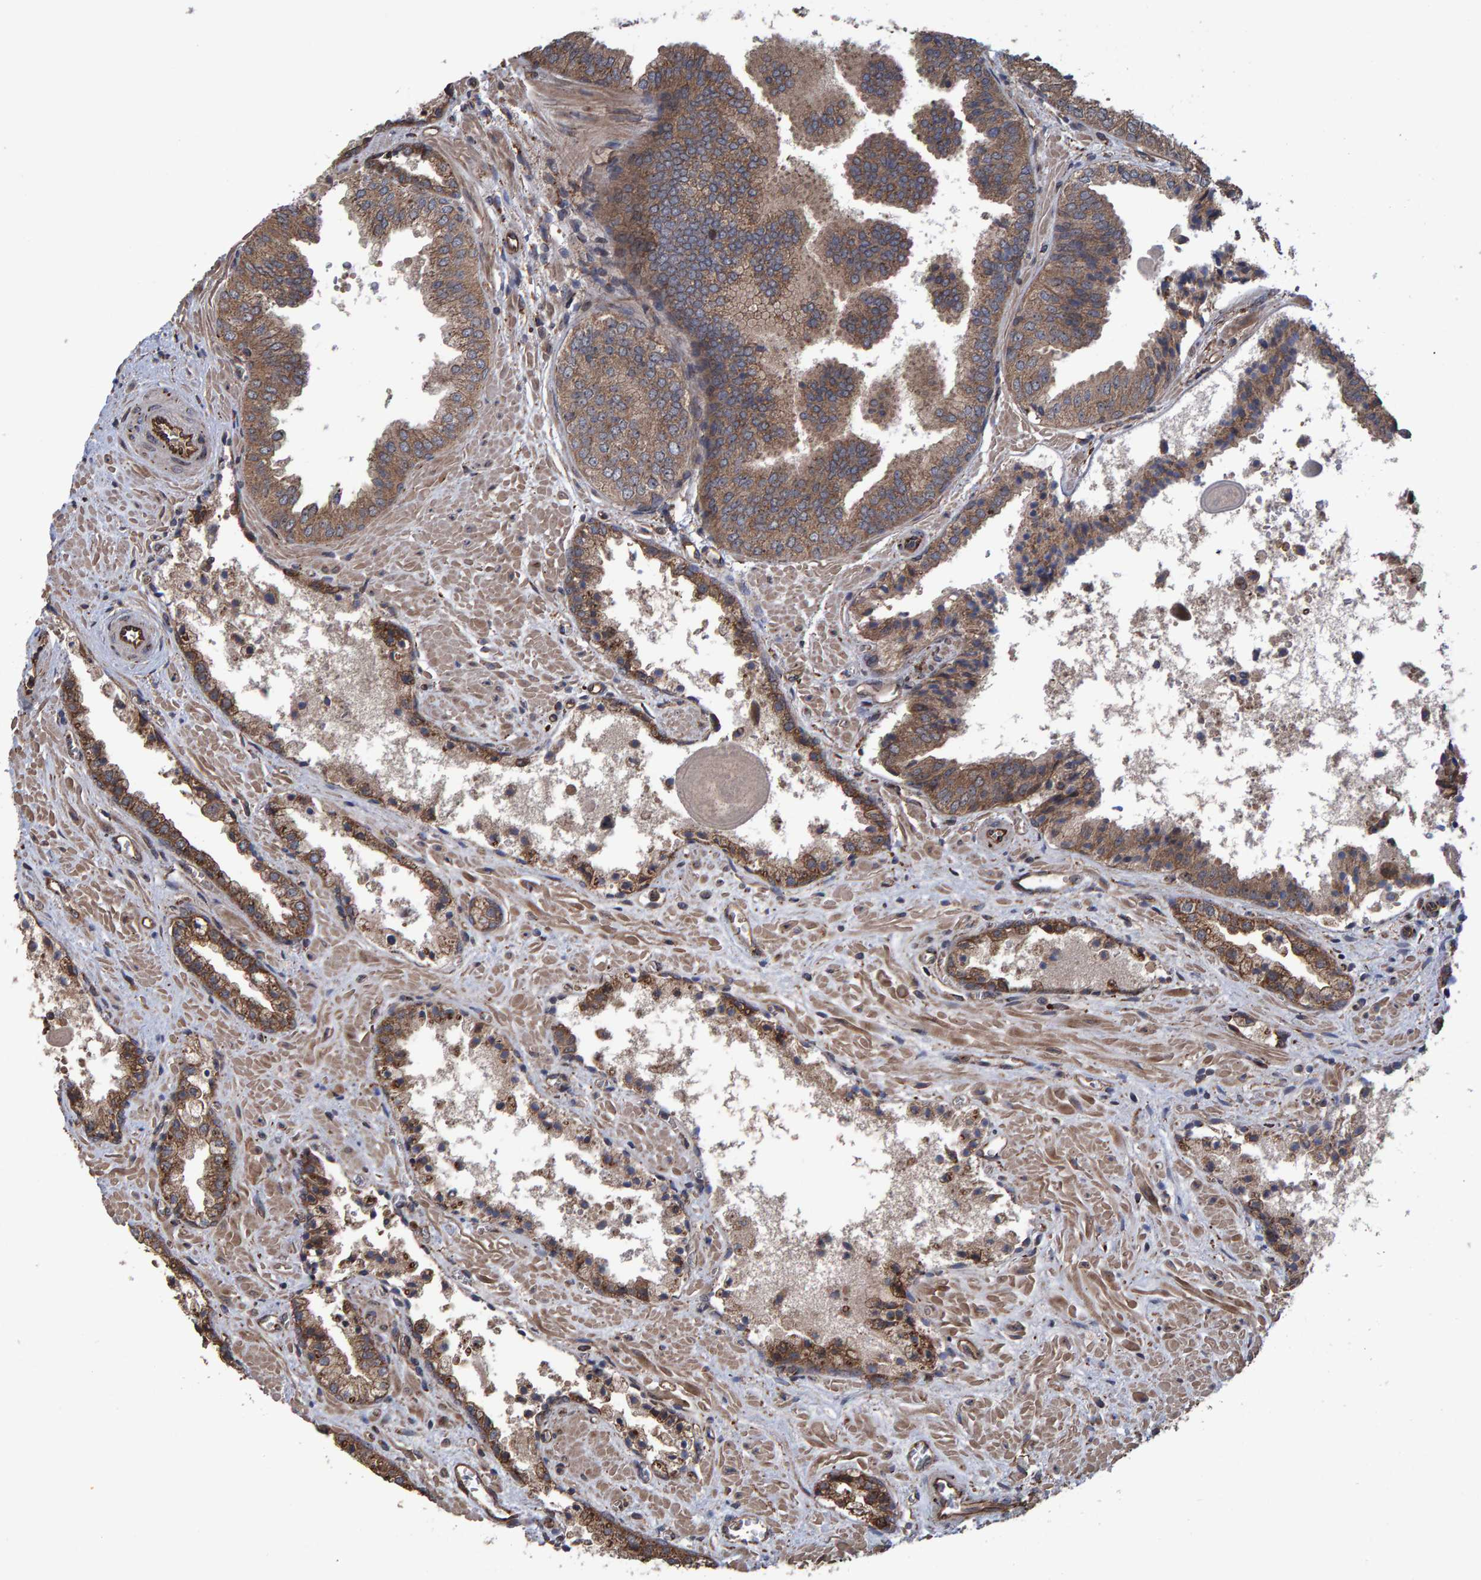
{"staining": {"intensity": "moderate", "quantity": ">75%", "location": "cytoplasmic/membranous"}, "tissue": "prostate cancer", "cell_type": "Tumor cells", "image_type": "cancer", "snomed": [{"axis": "morphology", "description": "Adenocarcinoma, Low grade"}, {"axis": "topography", "description": "Prostate"}], "caption": "An IHC photomicrograph of tumor tissue is shown. Protein staining in brown labels moderate cytoplasmic/membranous positivity in prostate low-grade adenocarcinoma within tumor cells.", "gene": "TRIM68", "patient": {"sex": "male", "age": 71}}